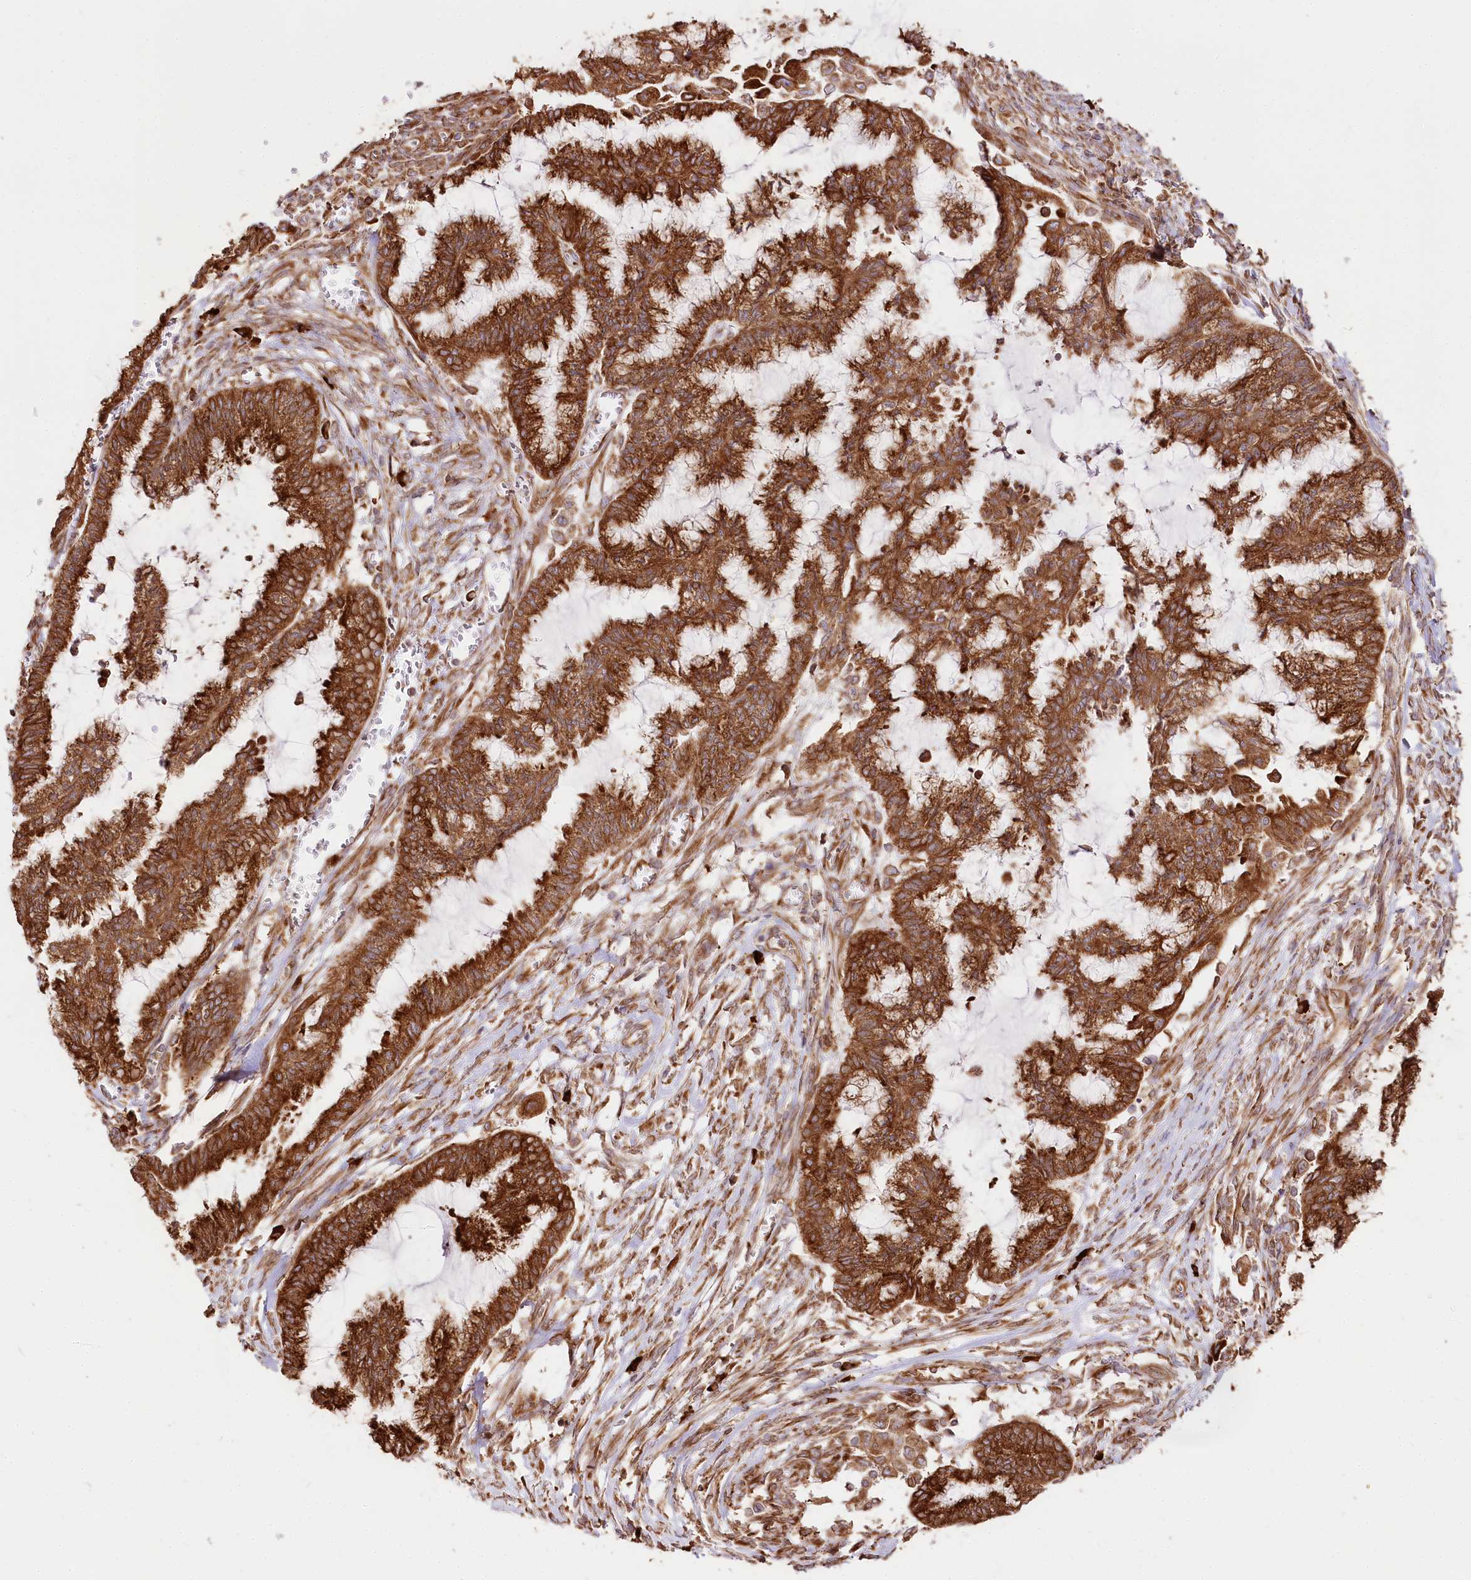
{"staining": {"intensity": "strong", "quantity": ">75%", "location": "cytoplasmic/membranous"}, "tissue": "endometrial cancer", "cell_type": "Tumor cells", "image_type": "cancer", "snomed": [{"axis": "morphology", "description": "Adenocarcinoma, NOS"}, {"axis": "topography", "description": "Endometrium"}], "caption": "A high amount of strong cytoplasmic/membranous expression is appreciated in approximately >75% of tumor cells in endometrial cancer (adenocarcinoma) tissue.", "gene": "CNPY2", "patient": {"sex": "female", "age": 86}}